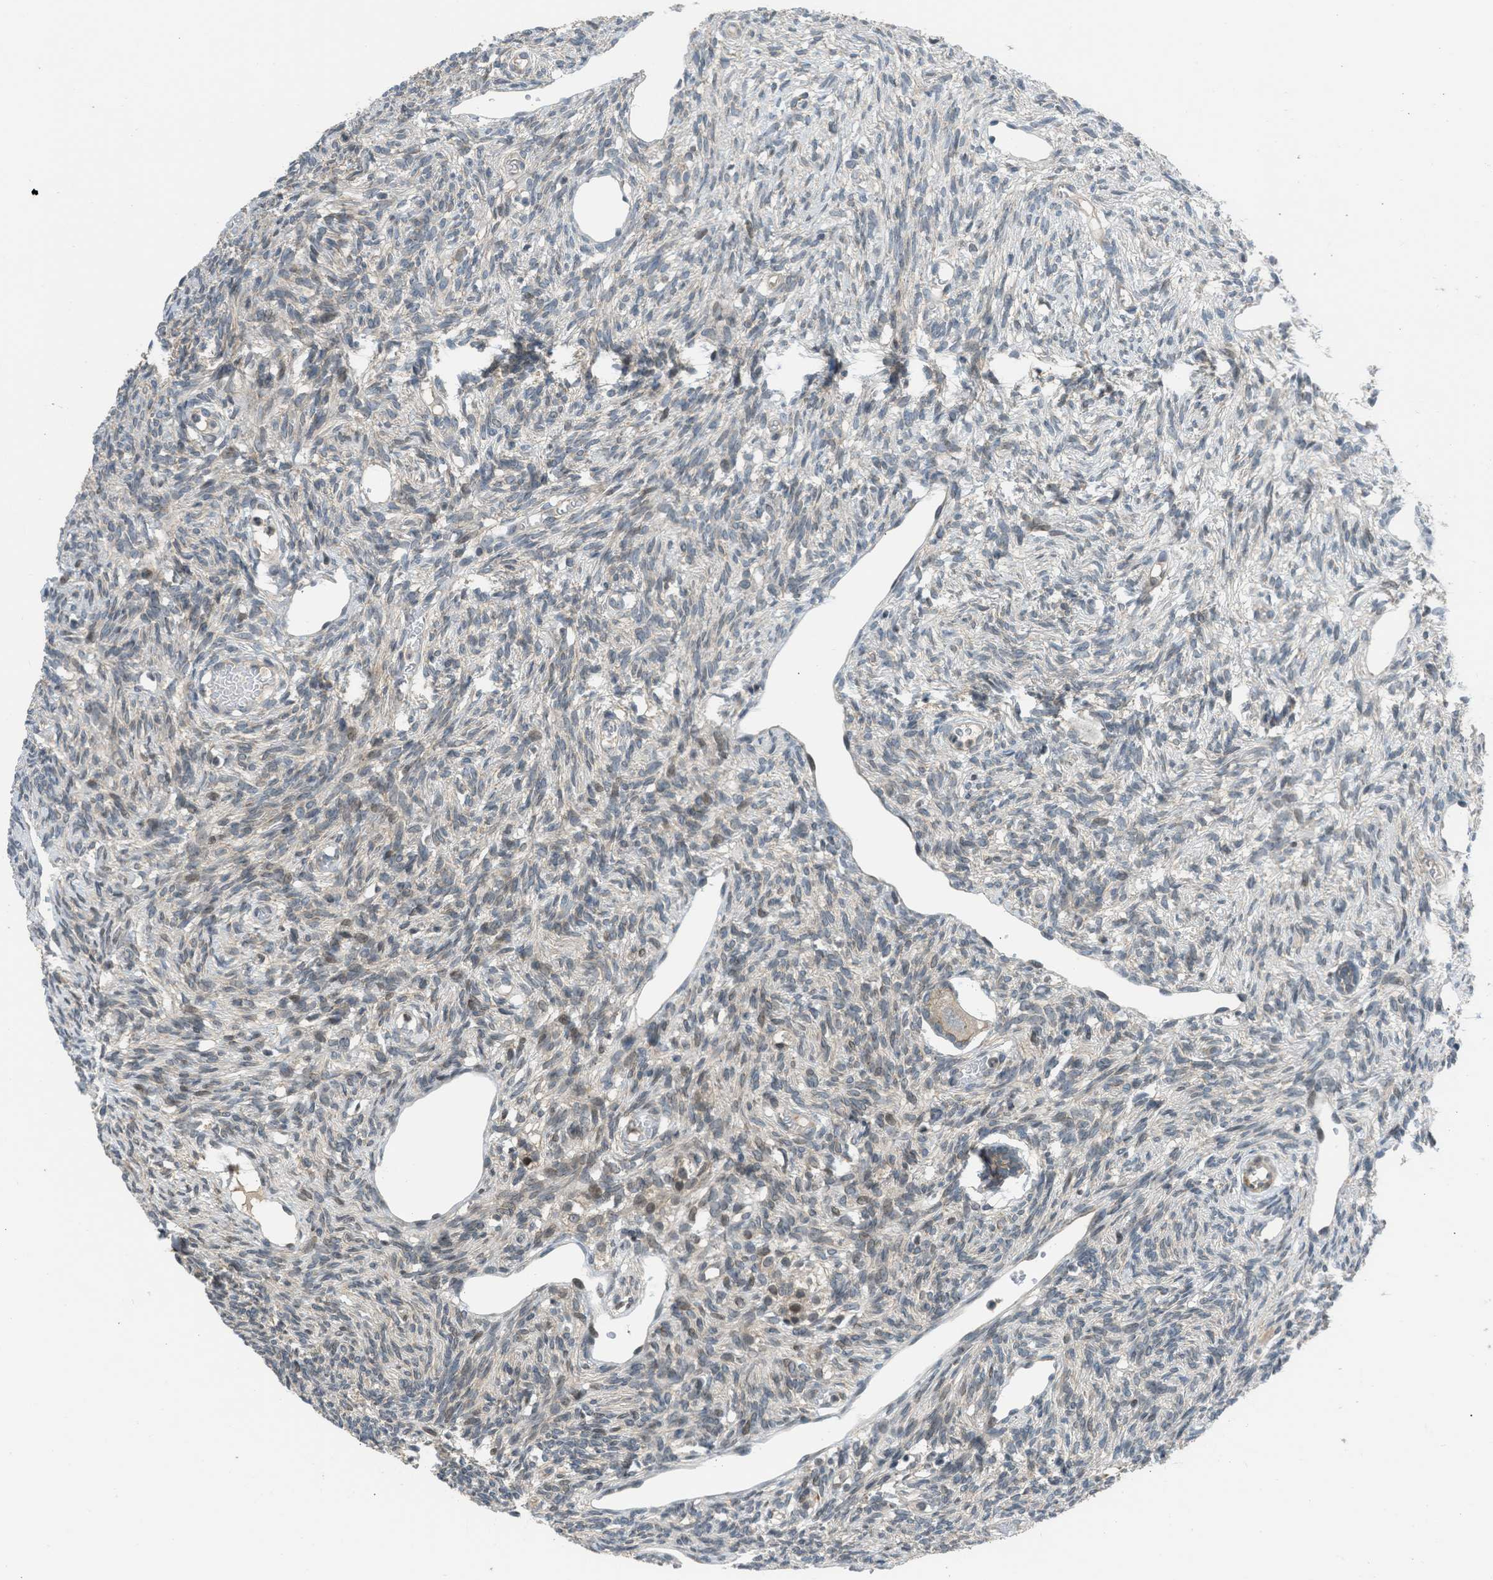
{"staining": {"intensity": "weak", "quantity": "25%-75%", "location": "cytoplasmic/membranous"}, "tissue": "ovary", "cell_type": "Follicle cells", "image_type": "normal", "snomed": [{"axis": "morphology", "description": "Normal tissue, NOS"}, {"axis": "topography", "description": "Ovary"}], "caption": "Follicle cells show low levels of weak cytoplasmic/membranous expression in approximately 25%-75% of cells in benign human ovary.", "gene": "TTBK2", "patient": {"sex": "female", "age": 33}}